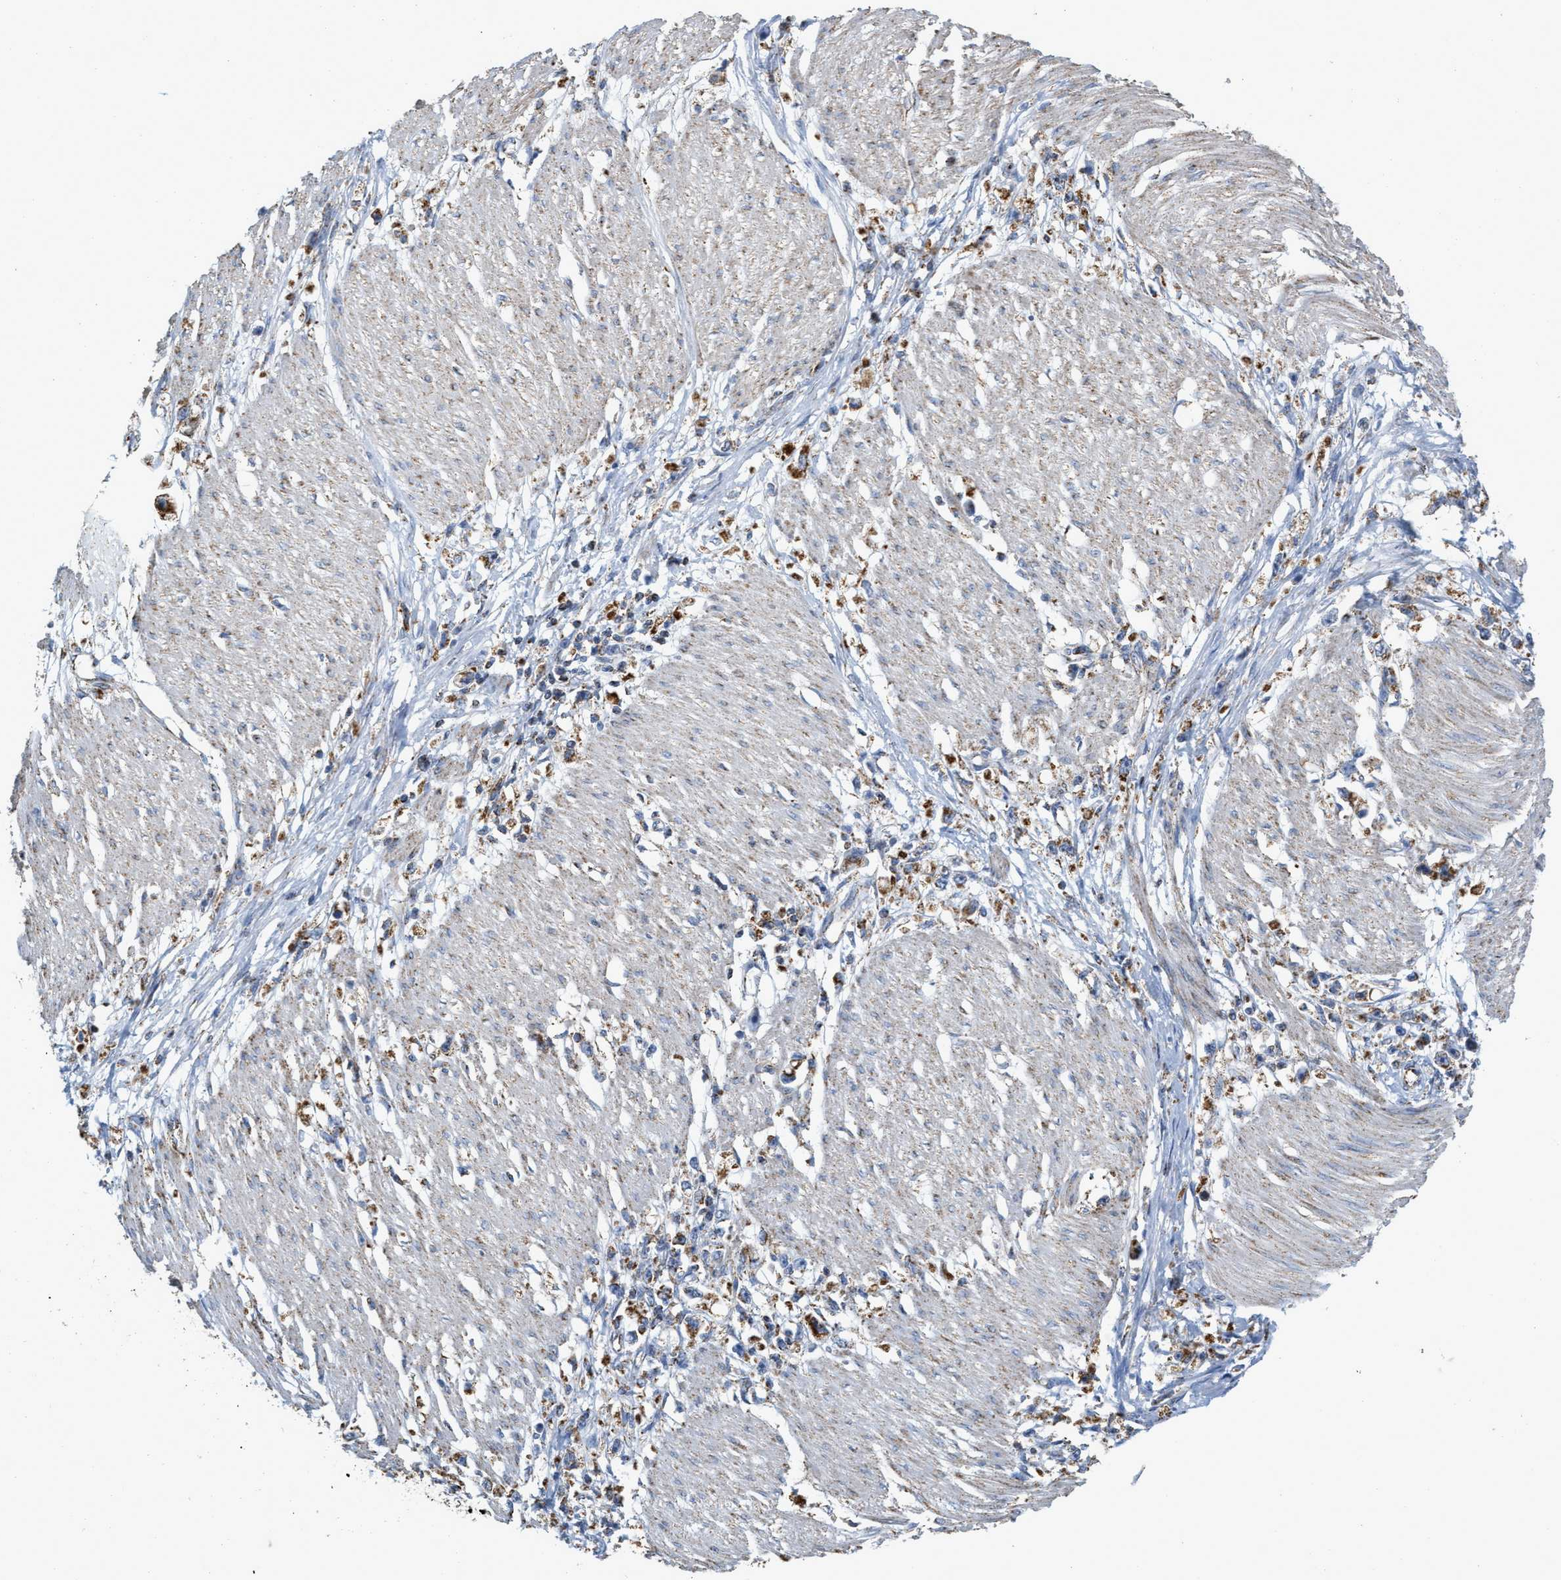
{"staining": {"intensity": "moderate", "quantity": ">75%", "location": "cytoplasmic/membranous"}, "tissue": "stomach cancer", "cell_type": "Tumor cells", "image_type": "cancer", "snomed": [{"axis": "morphology", "description": "Adenocarcinoma, NOS"}, {"axis": "topography", "description": "Stomach"}], "caption": "This photomicrograph displays stomach adenocarcinoma stained with immunohistochemistry (IHC) to label a protein in brown. The cytoplasmic/membranous of tumor cells show moderate positivity for the protein. Nuclei are counter-stained blue.", "gene": "CBLB", "patient": {"sex": "female", "age": 59}}